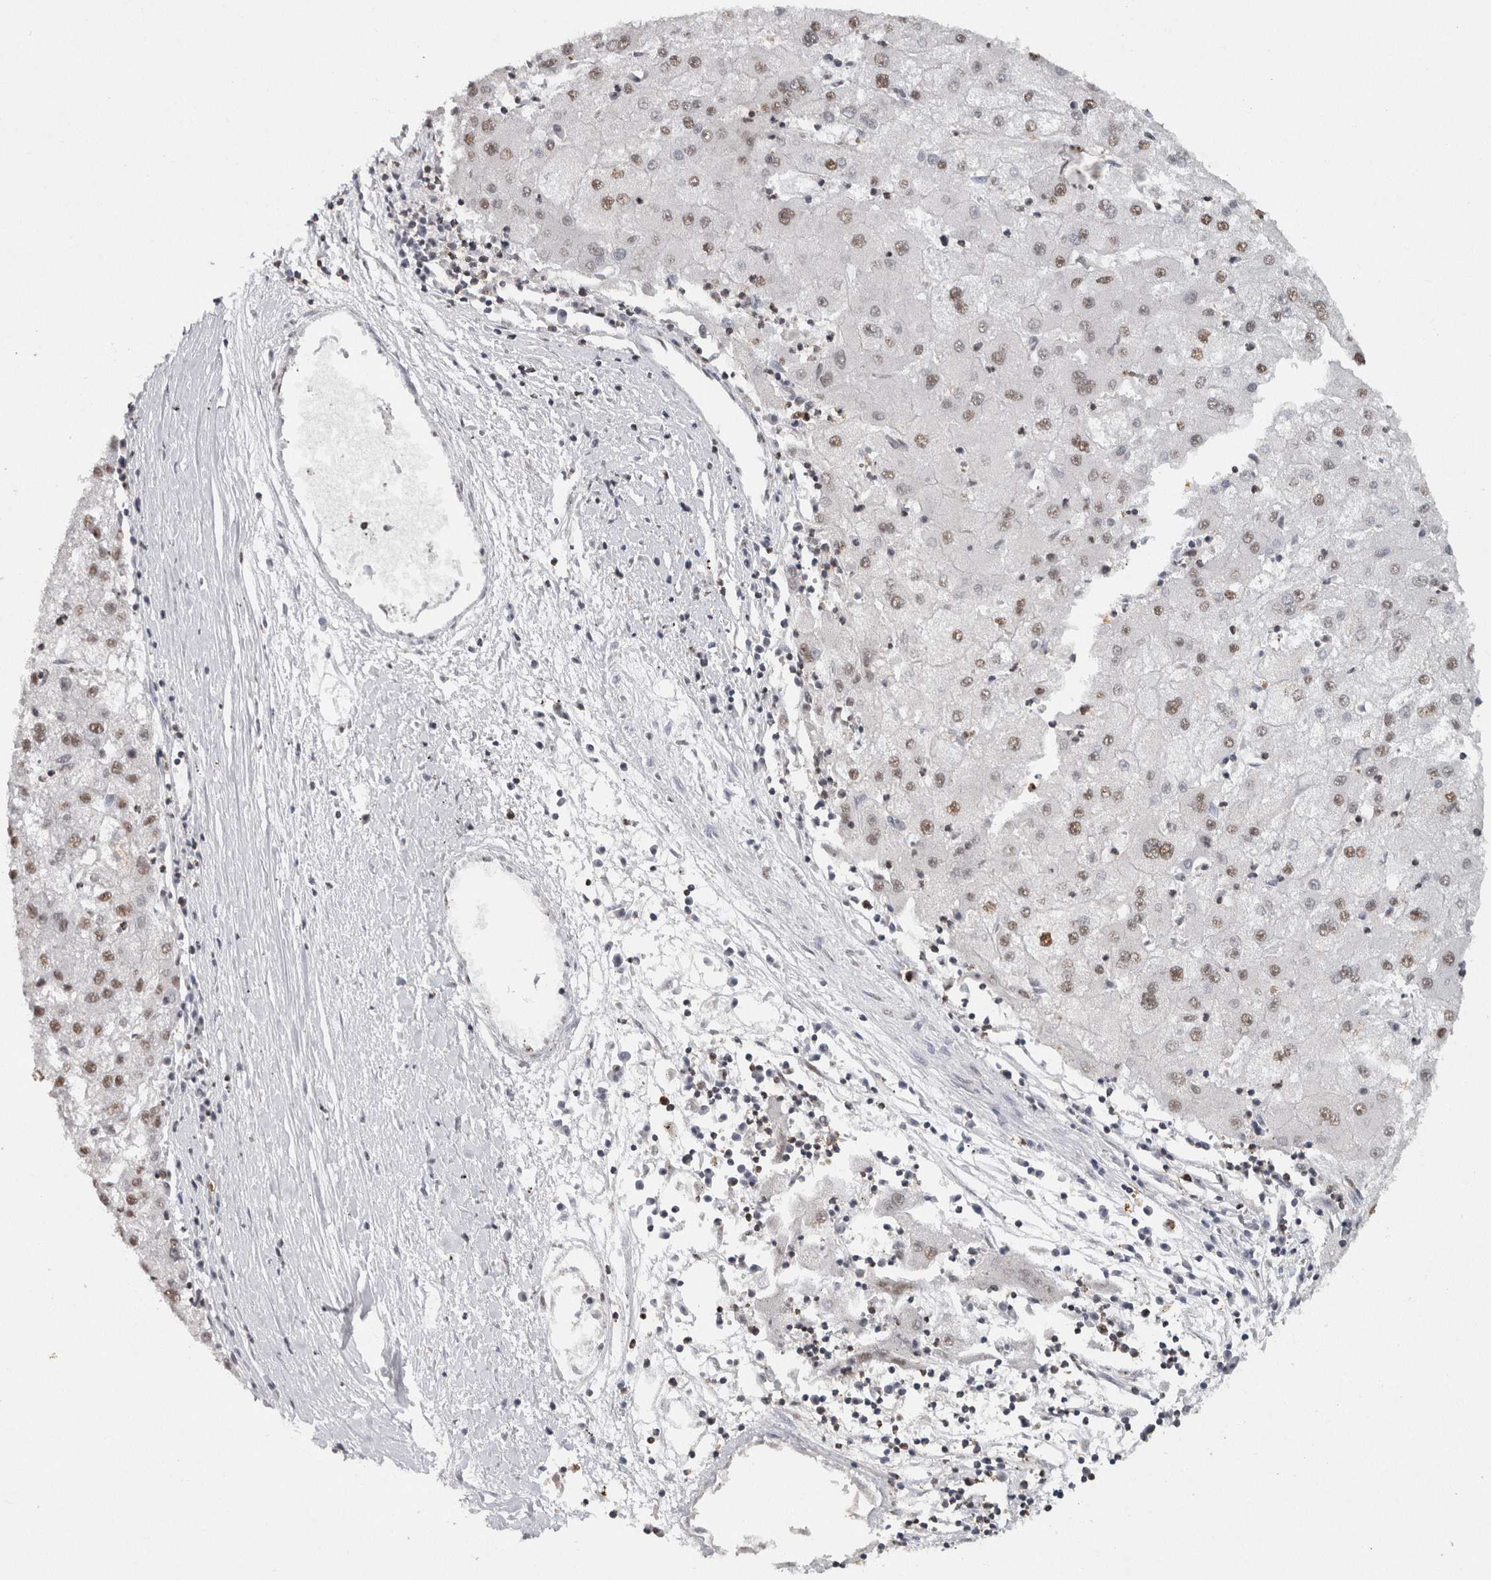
{"staining": {"intensity": "weak", "quantity": ">75%", "location": "nuclear"}, "tissue": "liver cancer", "cell_type": "Tumor cells", "image_type": "cancer", "snomed": [{"axis": "morphology", "description": "Carcinoma, Hepatocellular, NOS"}, {"axis": "topography", "description": "Liver"}], "caption": "Immunohistochemical staining of liver hepatocellular carcinoma shows low levels of weak nuclear staining in approximately >75% of tumor cells.", "gene": "RPS6KA2", "patient": {"sex": "male", "age": 72}}